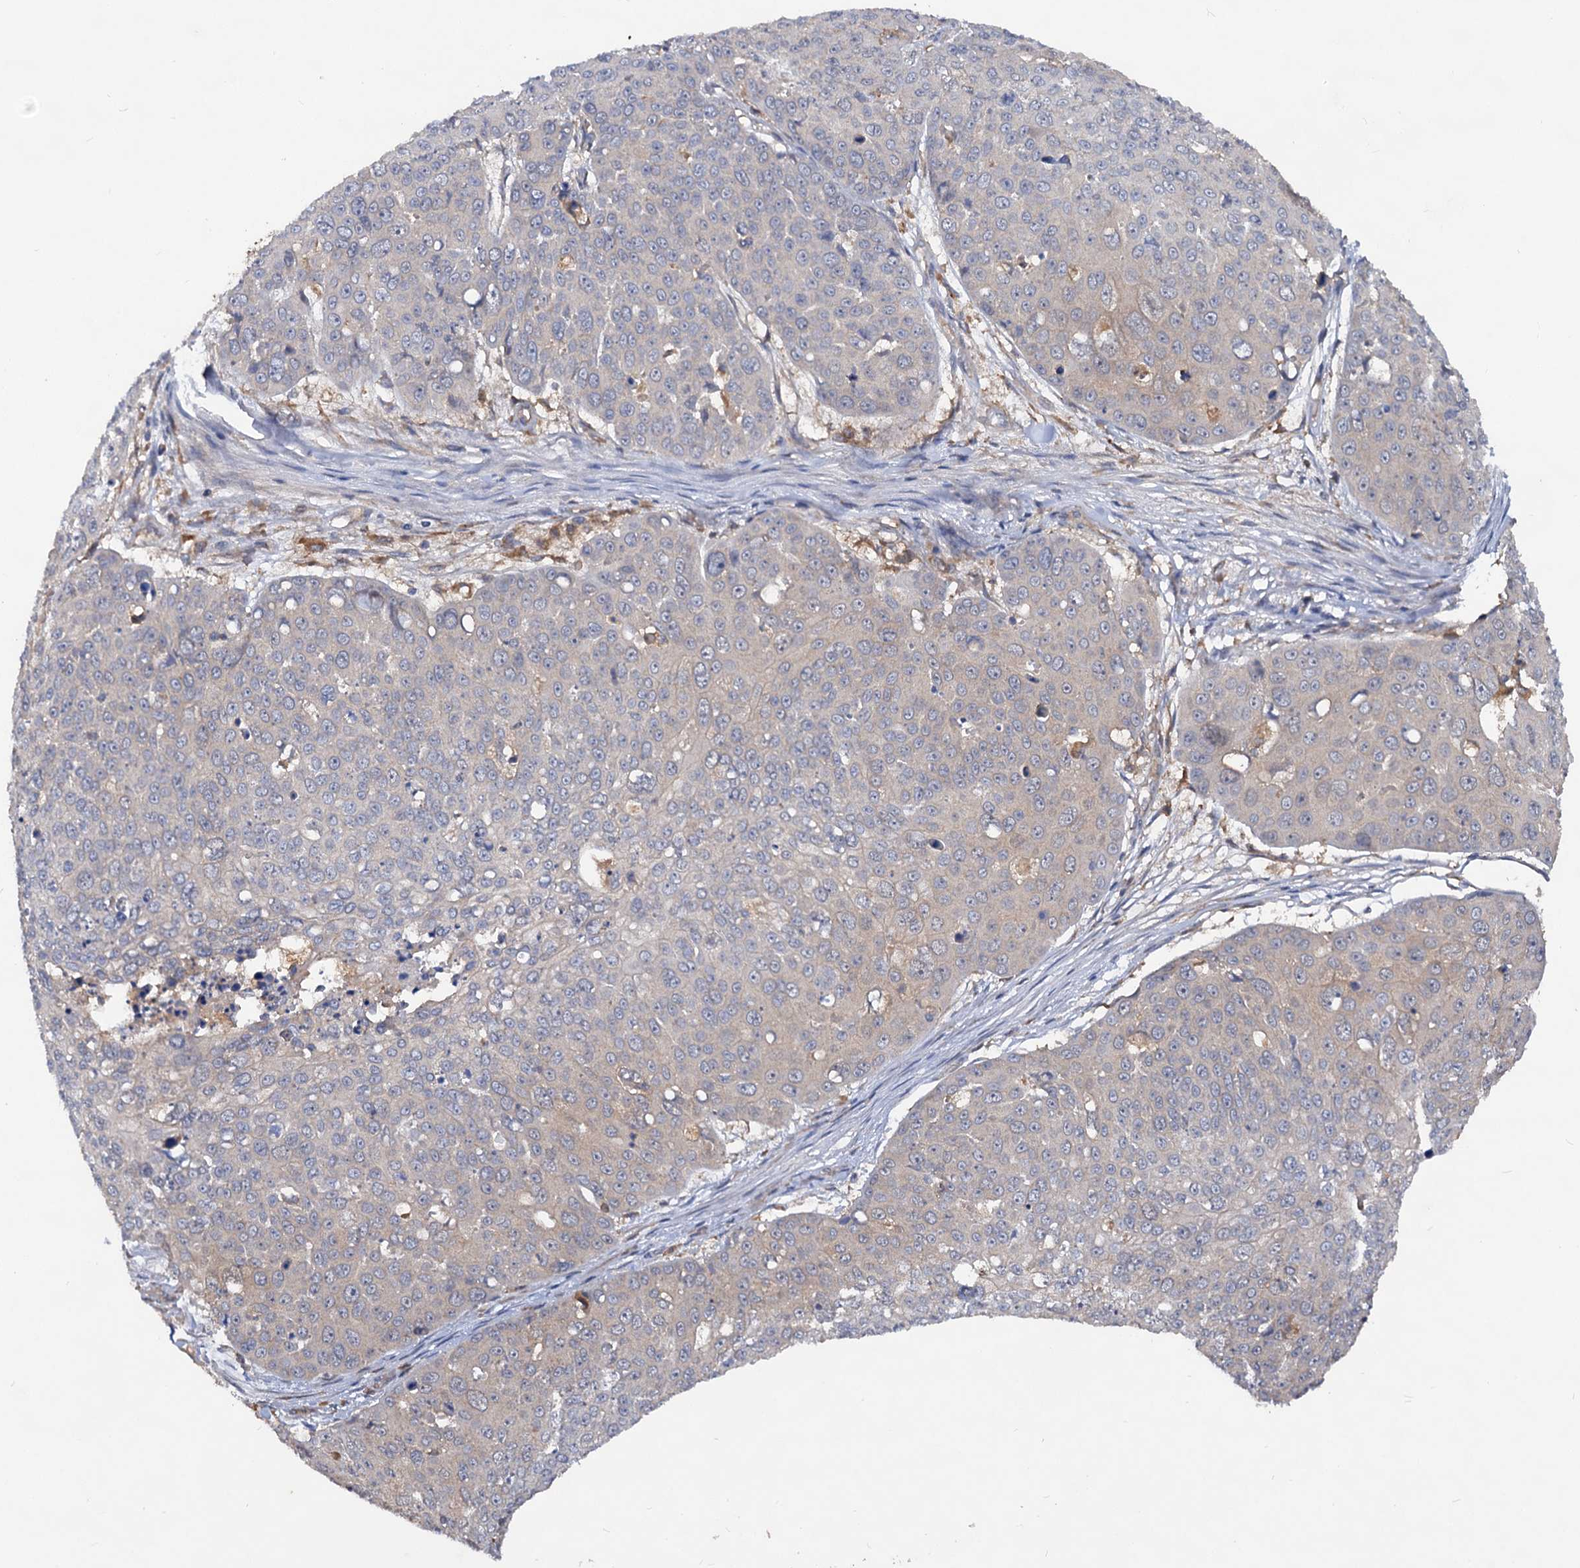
{"staining": {"intensity": "negative", "quantity": "none", "location": "none"}, "tissue": "skin cancer", "cell_type": "Tumor cells", "image_type": "cancer", "snomed": [{"axis": "morphology", "description": "Squamous cell carcinoma, NOS"}, {"axis": "topography", "description": "Skin"}], "caption": "Immunohistochemical staining of human skin cancer demonstrates no significant expression in tumor cells.", "gene": "VPS29", "patient": {"sex": "male", "age": 71}}